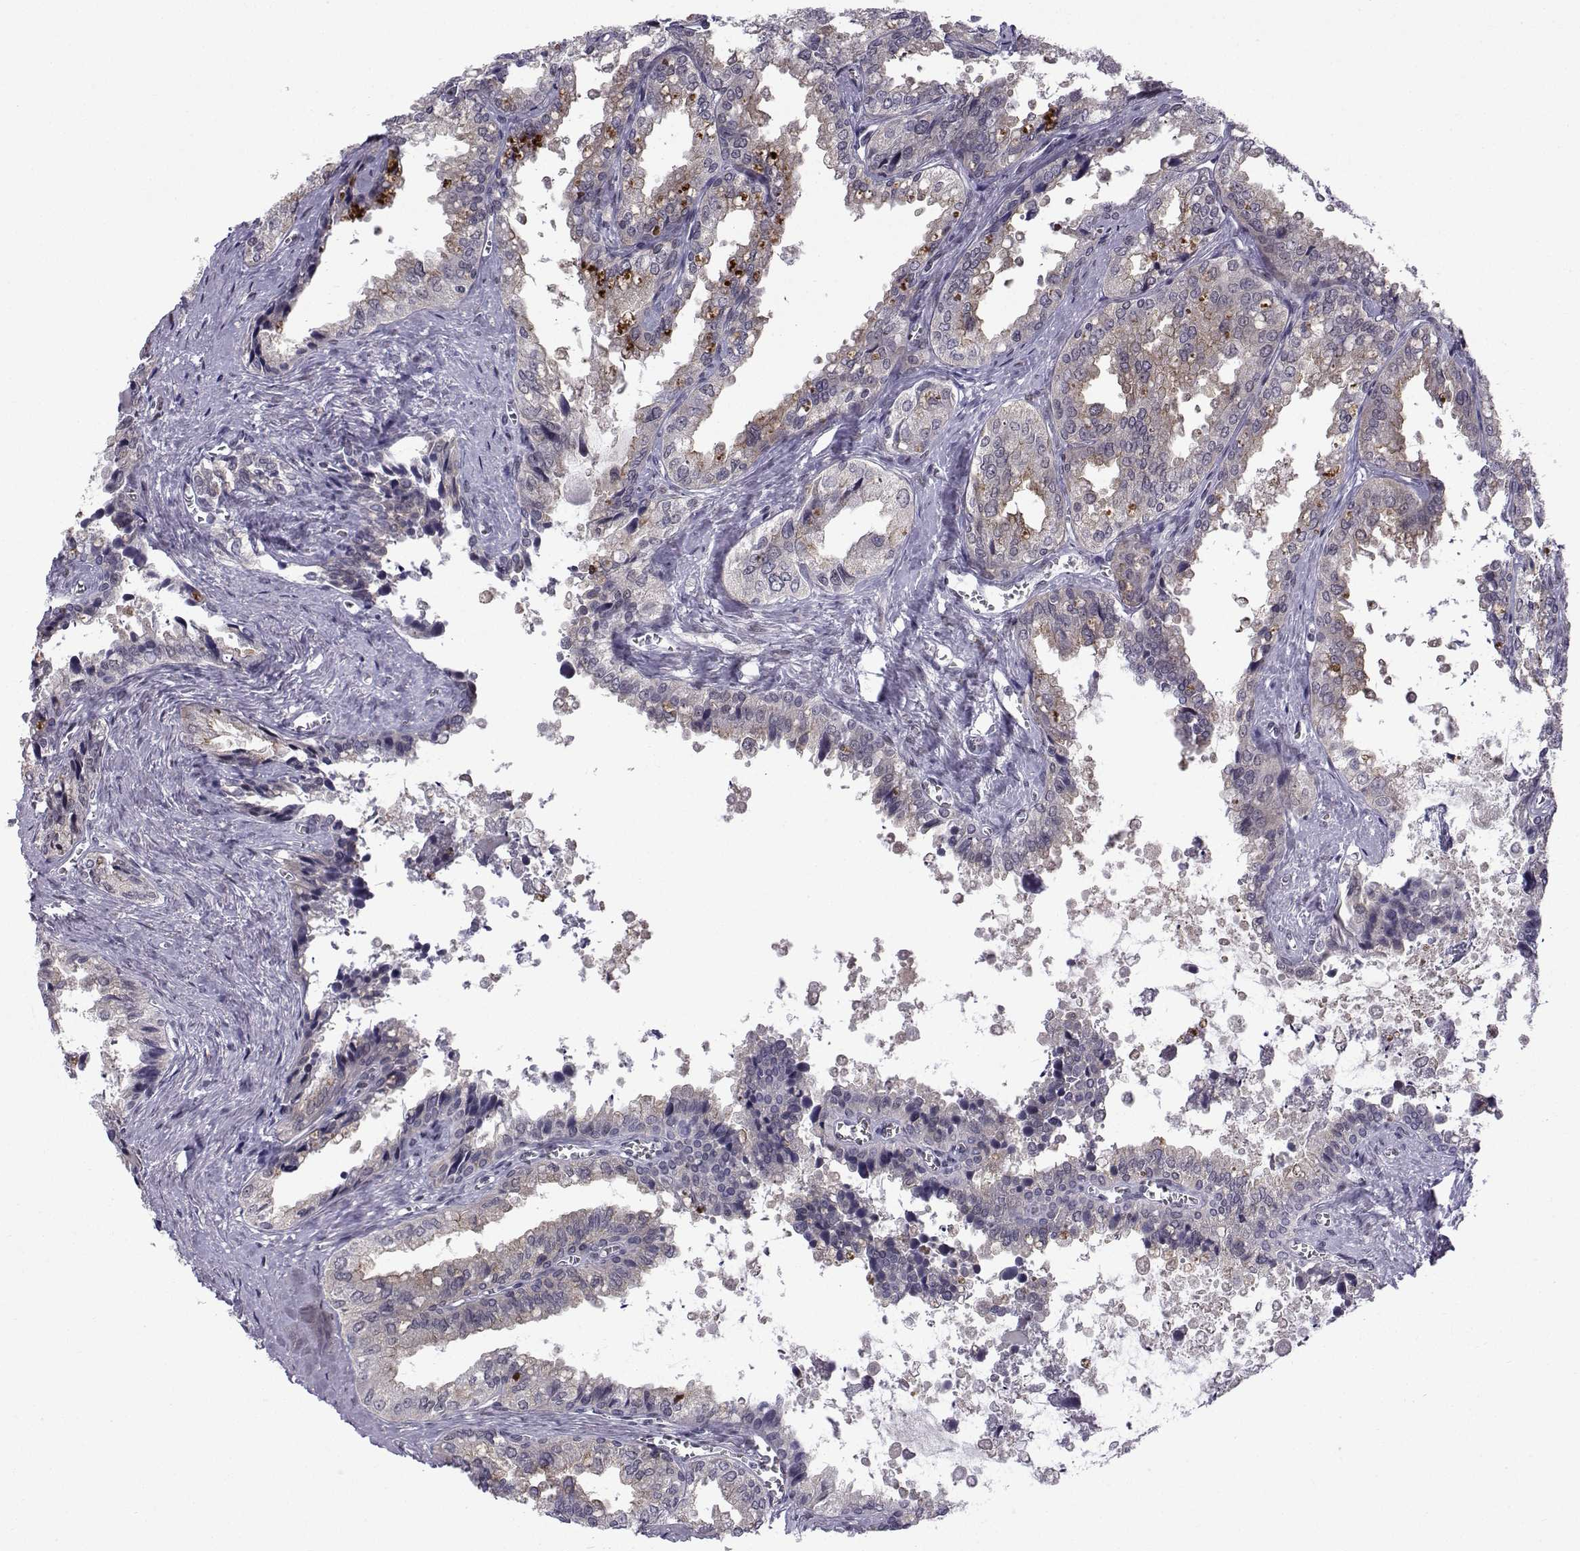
{"staining": {"intensity": "negative", "quantity": "none", "location": "none"}, "tissue": "seminal vesicle", "cell_type": "Glandular cells", "image_type": "normal", "snomed": [{"axis": "morphology", "description": "Normal tissue, NOS"}, {"axis": "topography", "description": "Seminal veicle"}], "caption": "Immunohistochemical staining of normal human seminal vesicle exhibits no significant staining in glandular cells. The staining is performed using DAB (3,3'-diaminobenzidine) brown chromogen with nuclei counter-stained in using hematoxylin.", "gene": "RBM24", "patient": {"sex": "male", "age": 67}}